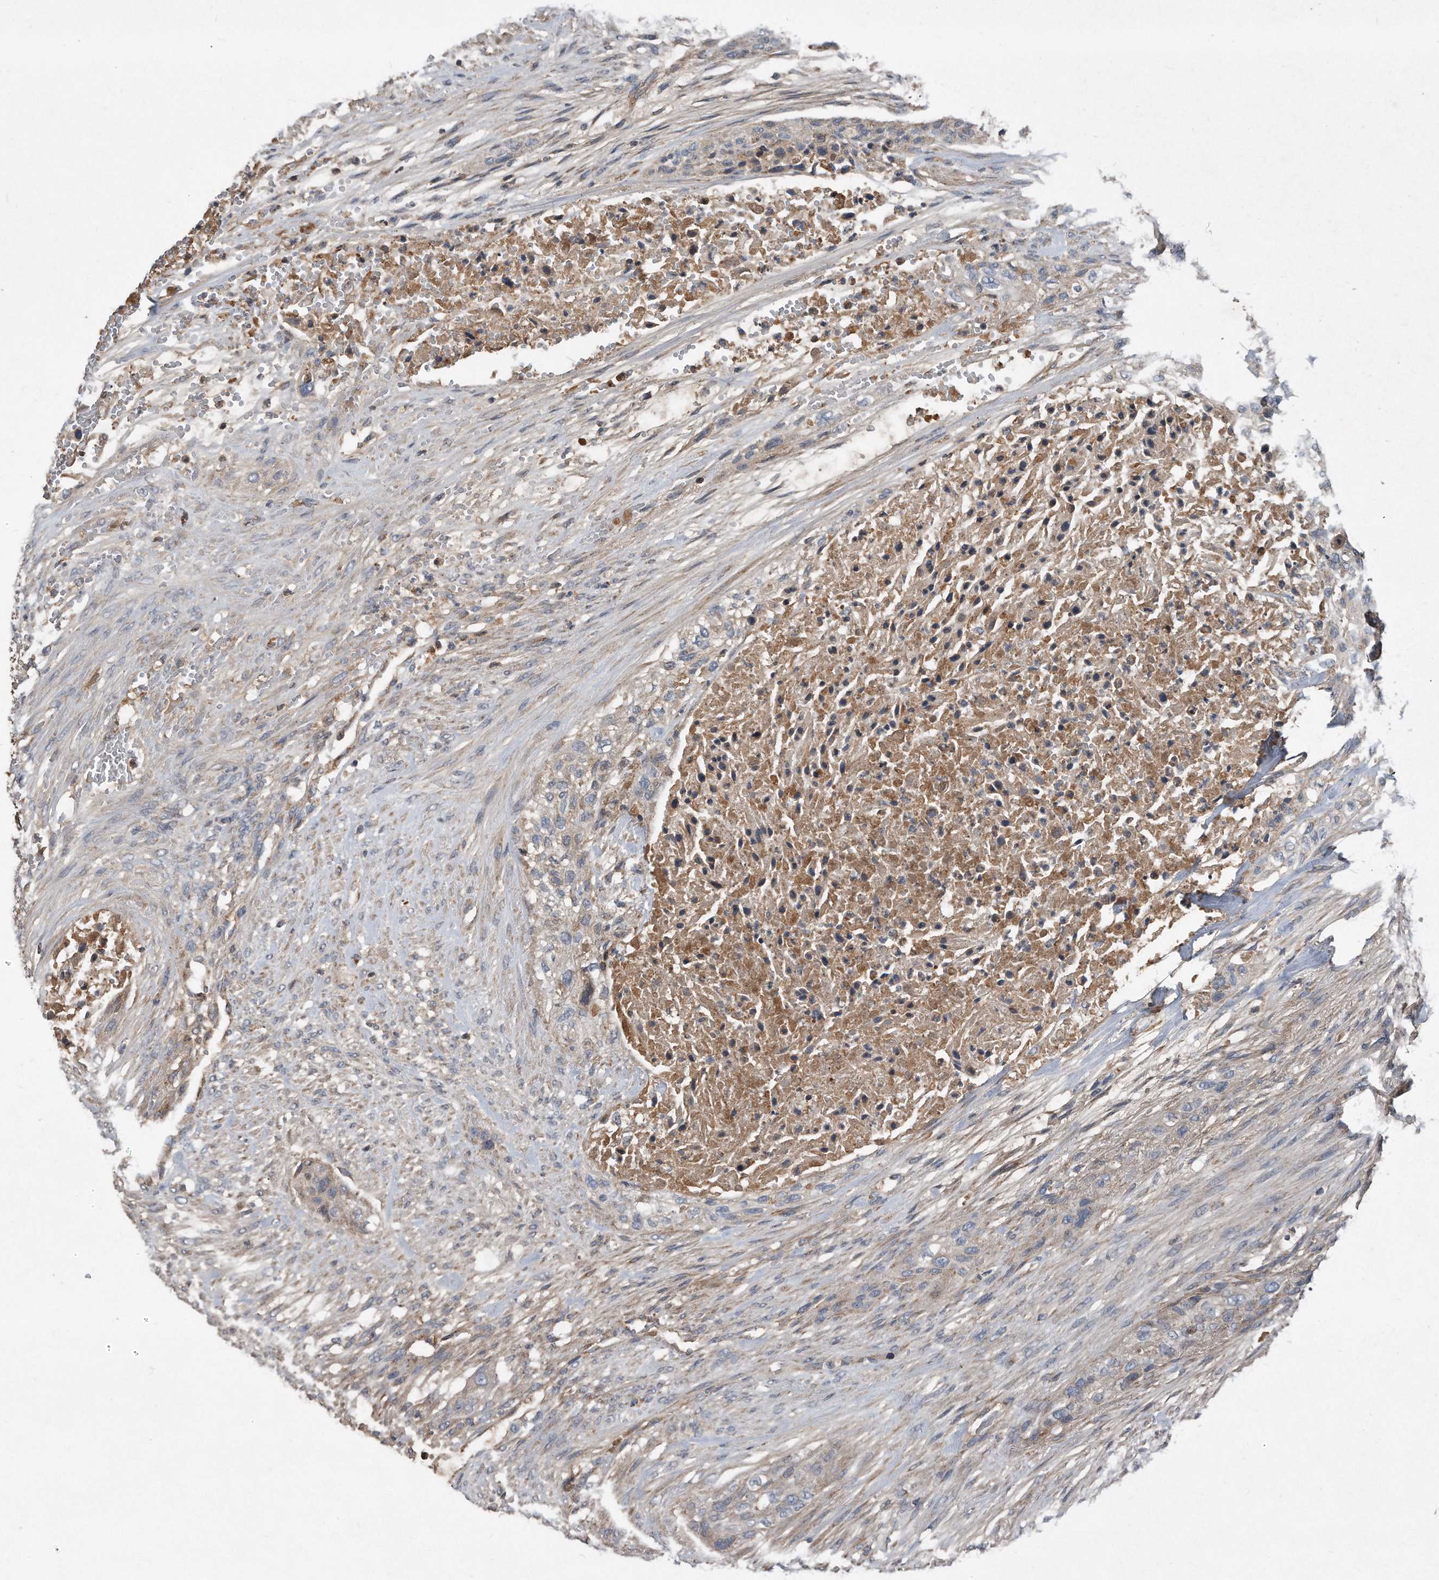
{"staining": {"intensity": "weak", "quantity": "<25%", "location": "cytoplasmic/membranous"}, "tissue": "urothelial cancer", "cell_type": "Tumor cells", "image_type": "cancer", "snomed": [{"axis": "morphology", "description": "Urothelial carcinoma, High grade"}, {"axis": "topography", "description": "Urinary bladder"}], "caption": "Protein analysis of urothelial carcinoma (high-grade) displays no significant expression in tumor cells.", "gene": "SDHA", "patient": {"sex": "male", "age": 35}}